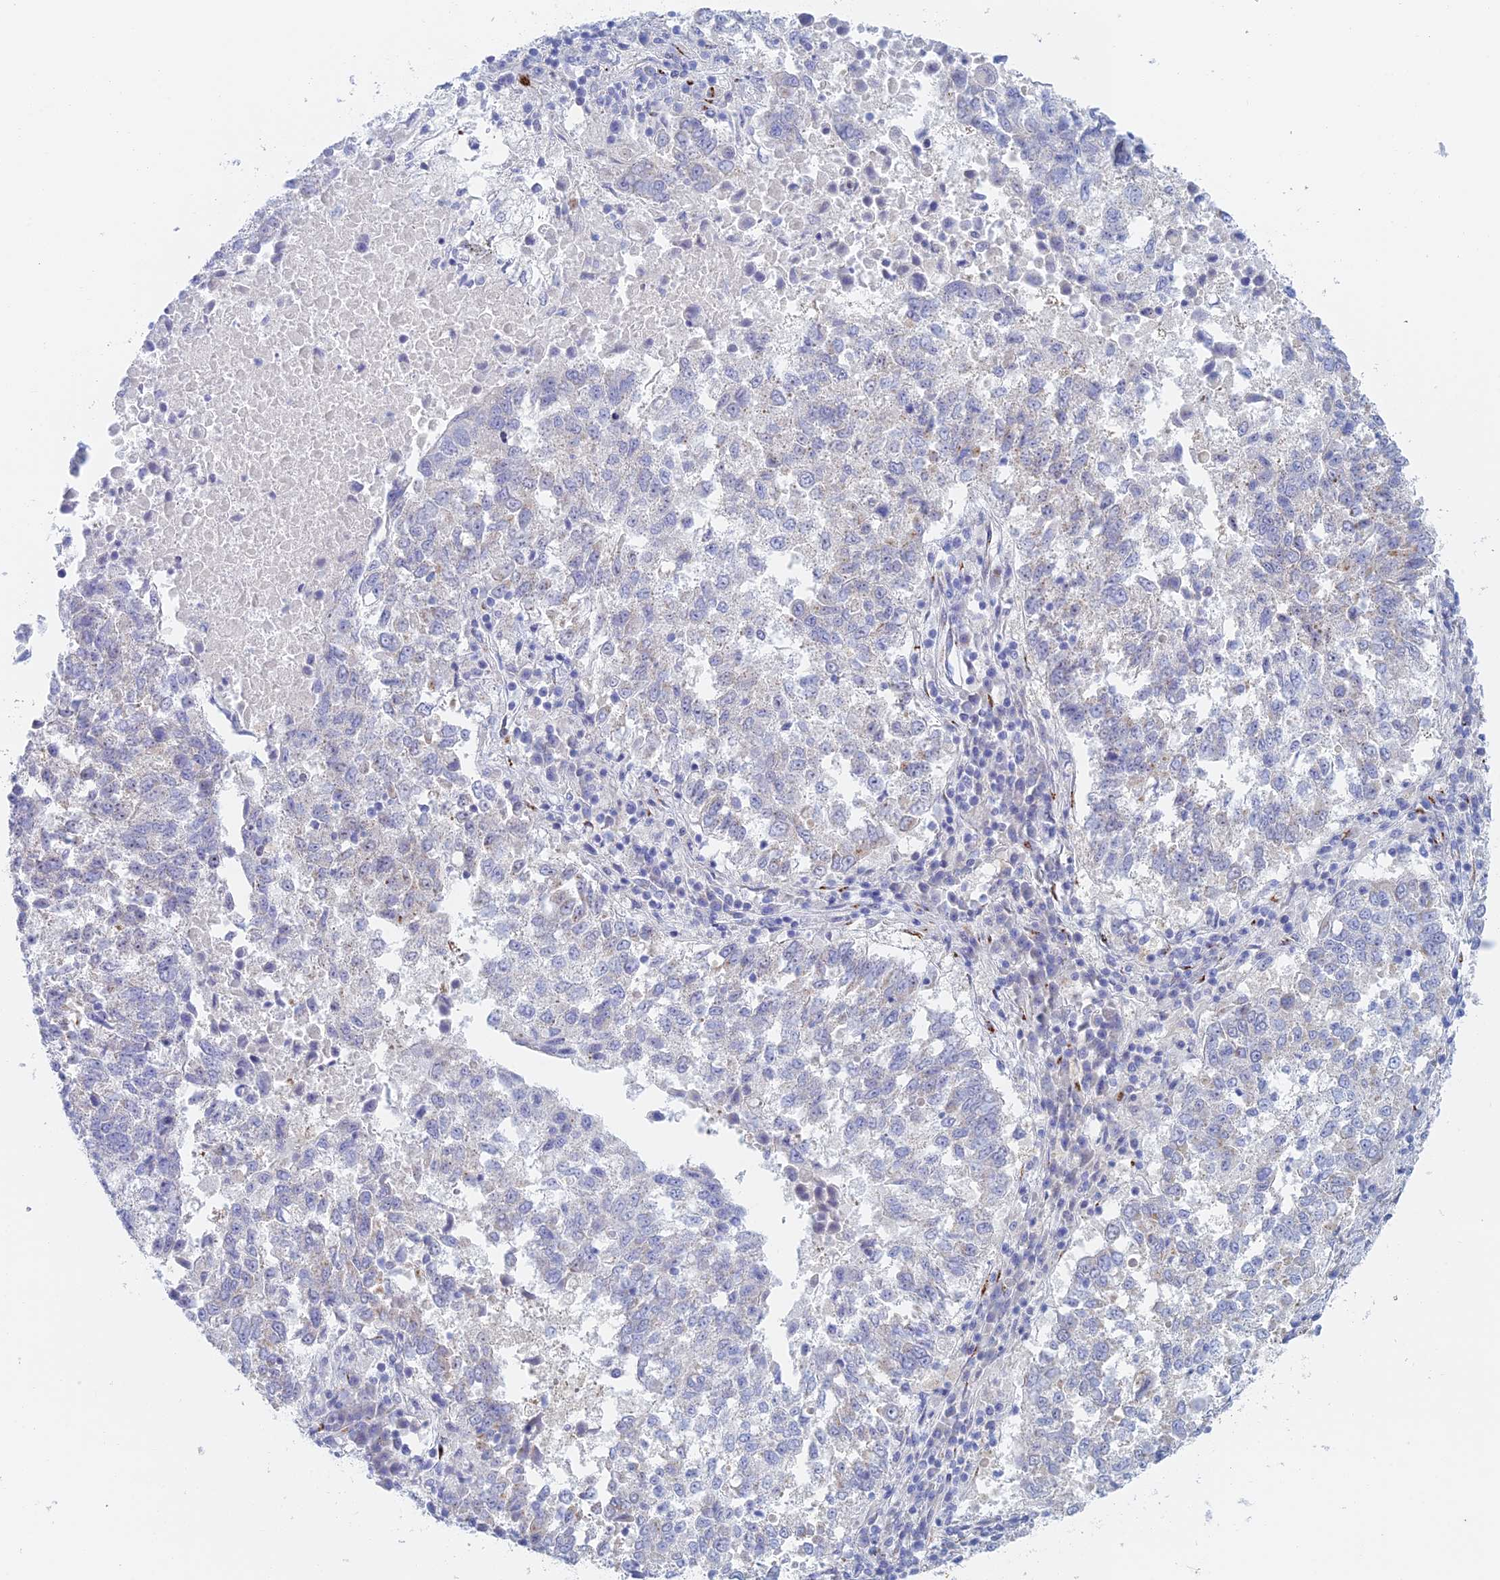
{"staining": {"intensity": "negative", "quantity": "none", "location": "none"}, "tissue": "lung cancer", "cell_type": "Tumor cells", "image_type": "cancer", "snomed": [{"axis": "morphology", "description": "Squamous cell carcinoma, NOS"}, {"axis": "topography", "description": "Lung"}], "caption": "Tumor cells are negative for protein expression in human lung cancer. Nuclei are stained in blue.", "gene": "SLC24A3", "patient": {"sex": "male", "age": 73}}